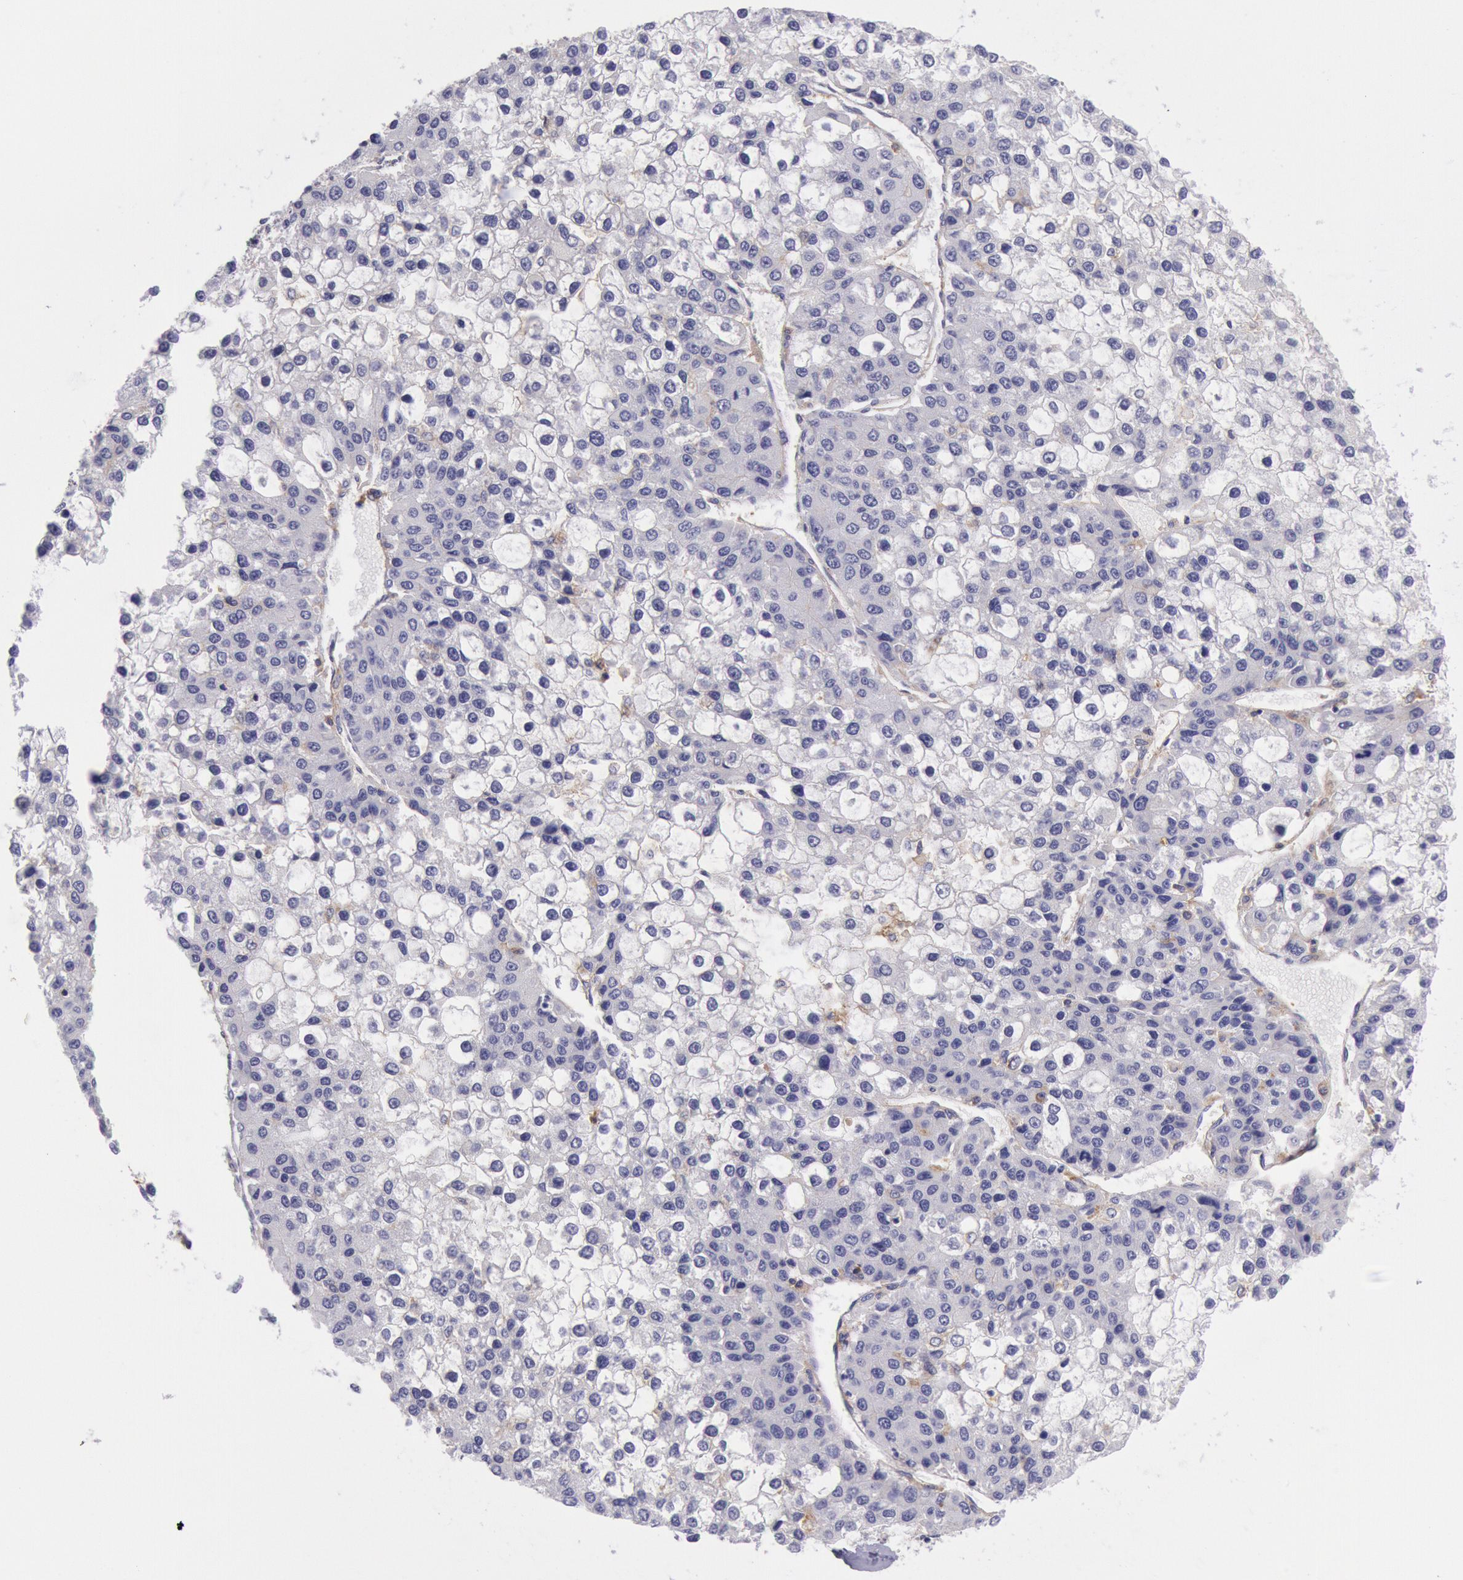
{"staining": {"intensity": "negative", "quantity": "none", "location": "none"}, "tissue": "liver cancer", "cell_type": "Tumor cells", "image_type": "cancer", "snomed": [{"axis": "morphology", "description": "Carcinoma, Hepatocellular, NOS"}, {"axis": "topography", "description": "Liver"}], "caption": "Hepatocellular carcinoma (liver) was stained to show a protein in brown. There is no significant expression in tumor cells. (Stains: DAB (3,3'-diaminobenzidine) IHC with hematoxylin counter stain, Microscopy: brightfield microscopy at high magnification).", "gene": "LYN", "patient": {"sex": "female", "age": 66}}